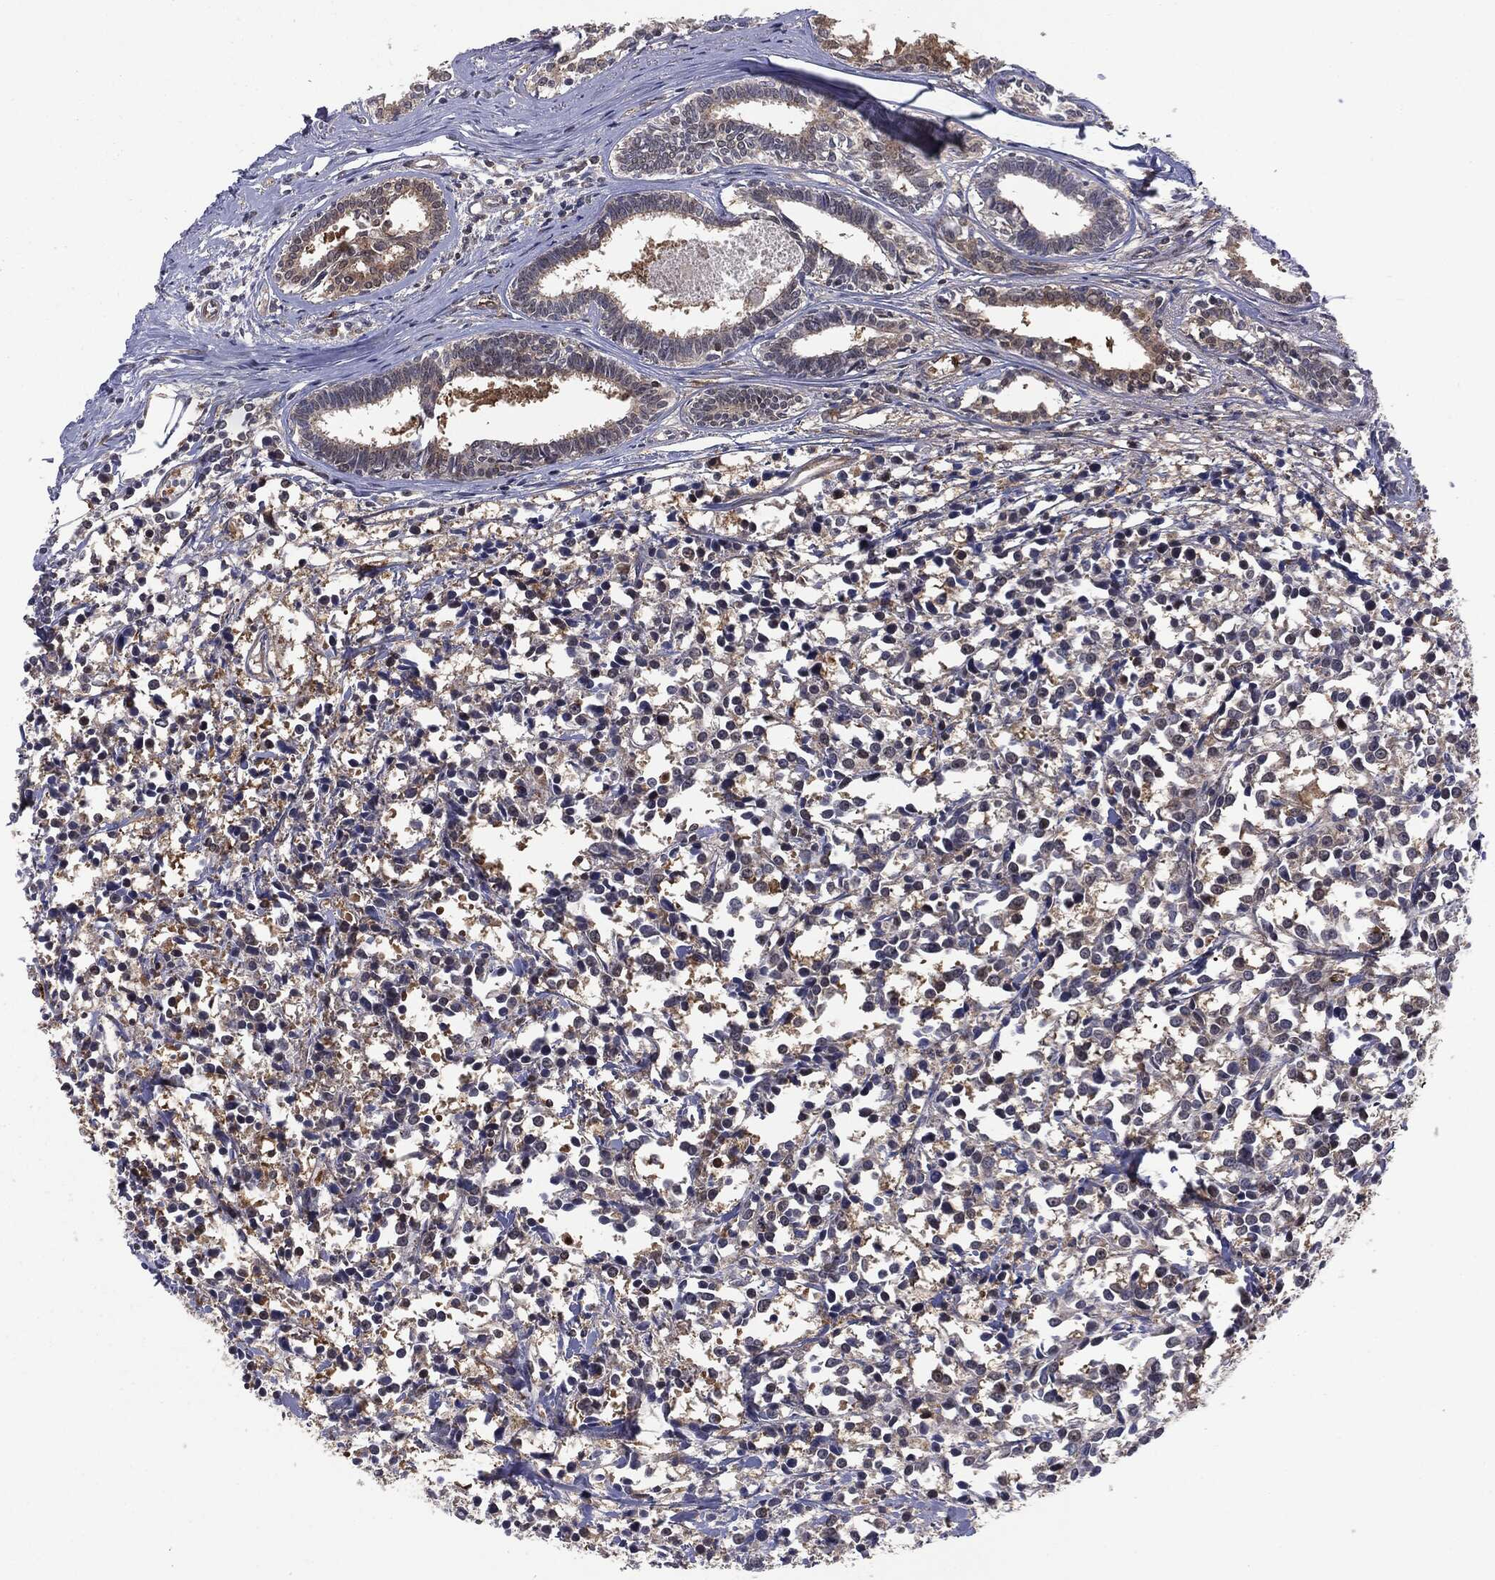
{"staining": {"intensity": "negative", "quantity": "none", "location": "none"}, "tissue": "breast cancer", "cell_type": "Tumor cells", "image_type": "cancer", "snomed": [{"axis": "morphology", "description": "Duct carcinoma"}, {"axis": "topography", "description": "Breast"}], "caption": "High magnification brightfield microscopy of breast cancer stained with DAB (3,3'-diaminobenzidine) (brown) and counterstained with hematoxylin (blue): tumor cells show no significant expression.", "gene": "GPI", "patient": {"sex": "female", "age": 80}}